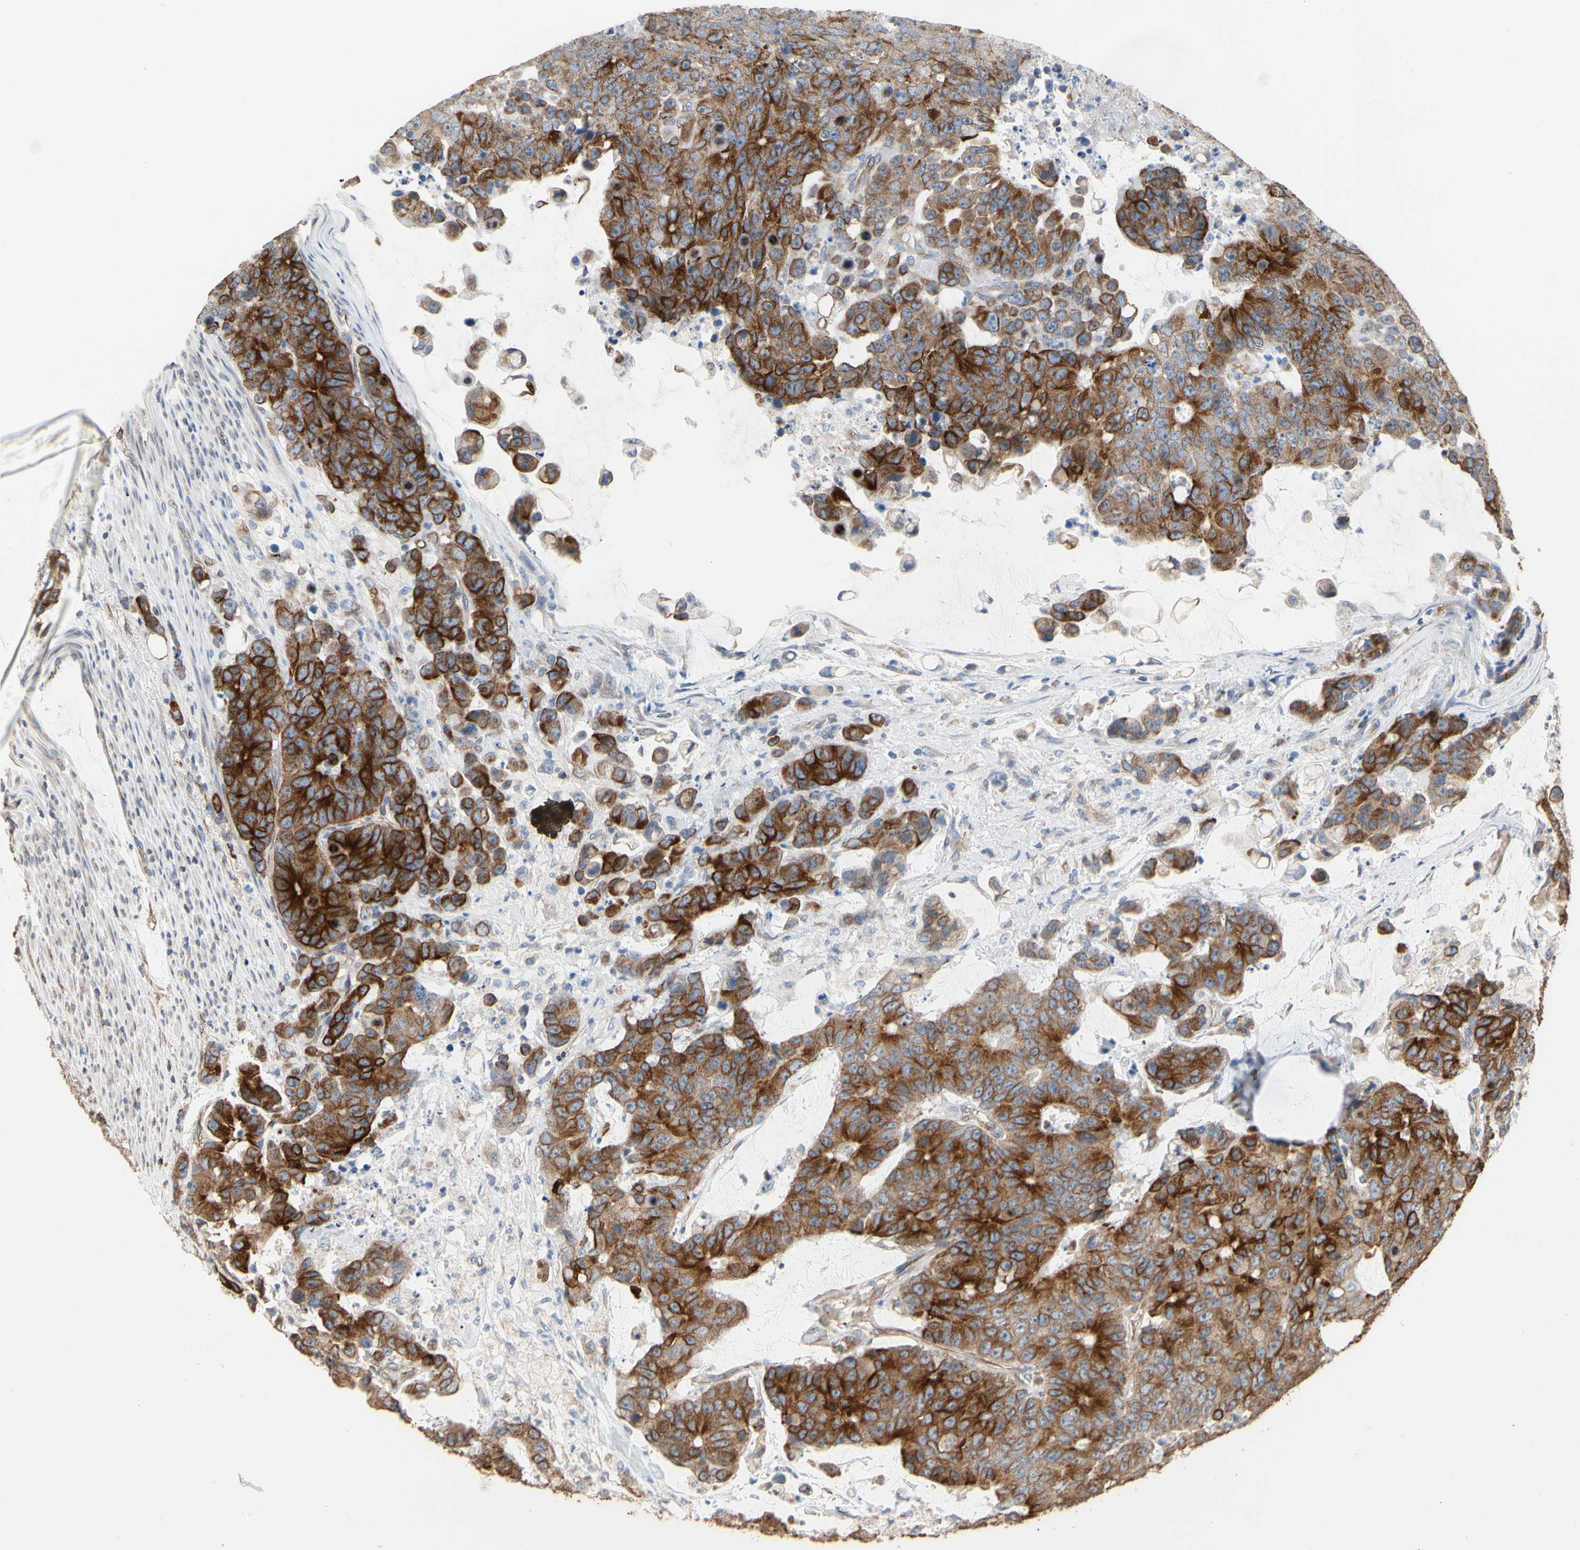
{"staining": {"intensity": "moderate", "quantity": "25%-75%", "location": "cytoplasmic/membranous"}, "tissue": "colorectal cancer", "cell_type": "Tumor cells", "image_type": "cancer", "snomed": [{"axis": "morphology", "description": "Adenocarcinoma, NOS"}, {"axis": "topography", "description": "Colon"}], "caption": "Colorectal adenocarcinoma stained with a brown dye reveals moderate cytoplasmic/membranous positive expression in approximately 25%-75% of tumor cells.", "gene": "TUBA1A", "patient": {"sex": "female", "age": 86}}